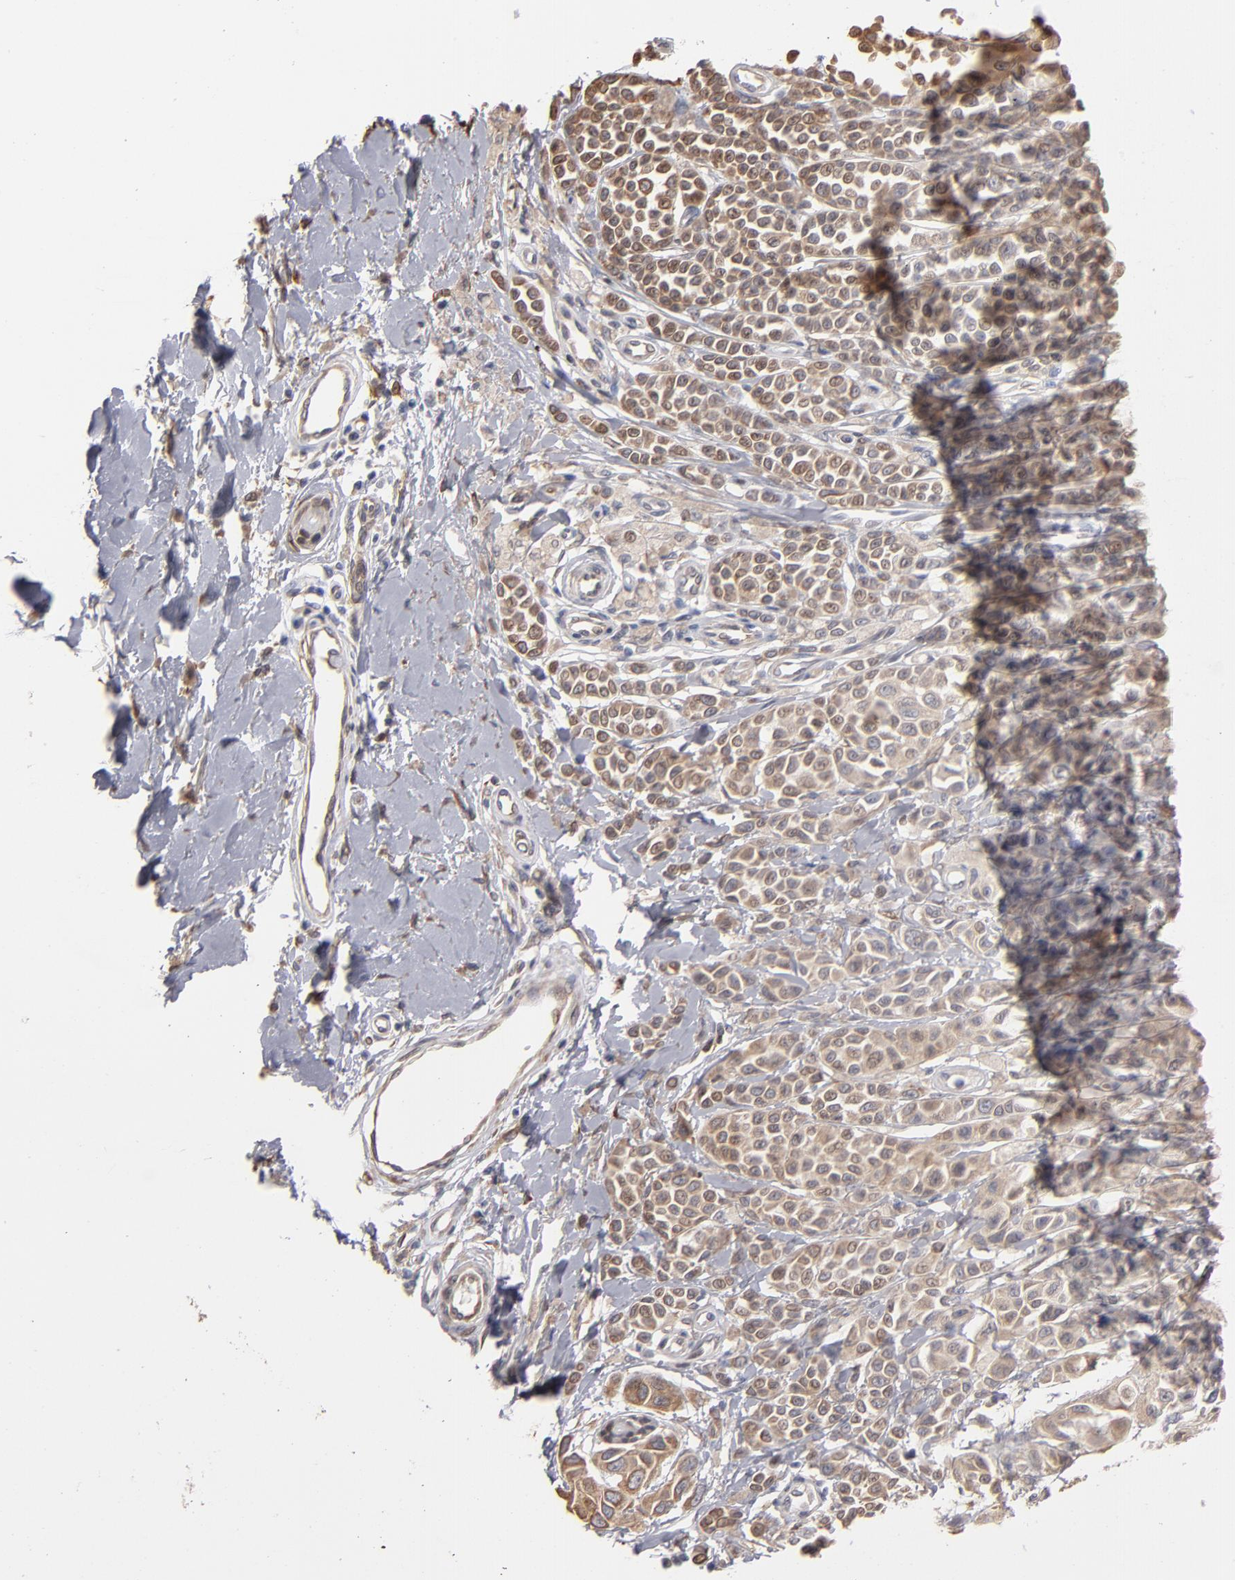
{"staining": {"intensity": "weak", "quantity": ">75%", "location": "cytoplasmic/membranous"}, "tissue": "melanoma", "cell_type": "Tumor cells", "image_type": "cancer", "snomed": [{"axis": "morphology", "description": "Malignant melanoma, NOS"}, {"axis": "topography", "description": "Skin"}], "caption": "Tumor cells display low levels of weak cytoplasmic/membranous staining in approximately >75% of cells in melanoma.", "gene": "PGRMC1", "patient": {"sex": "female", "age": 38}}